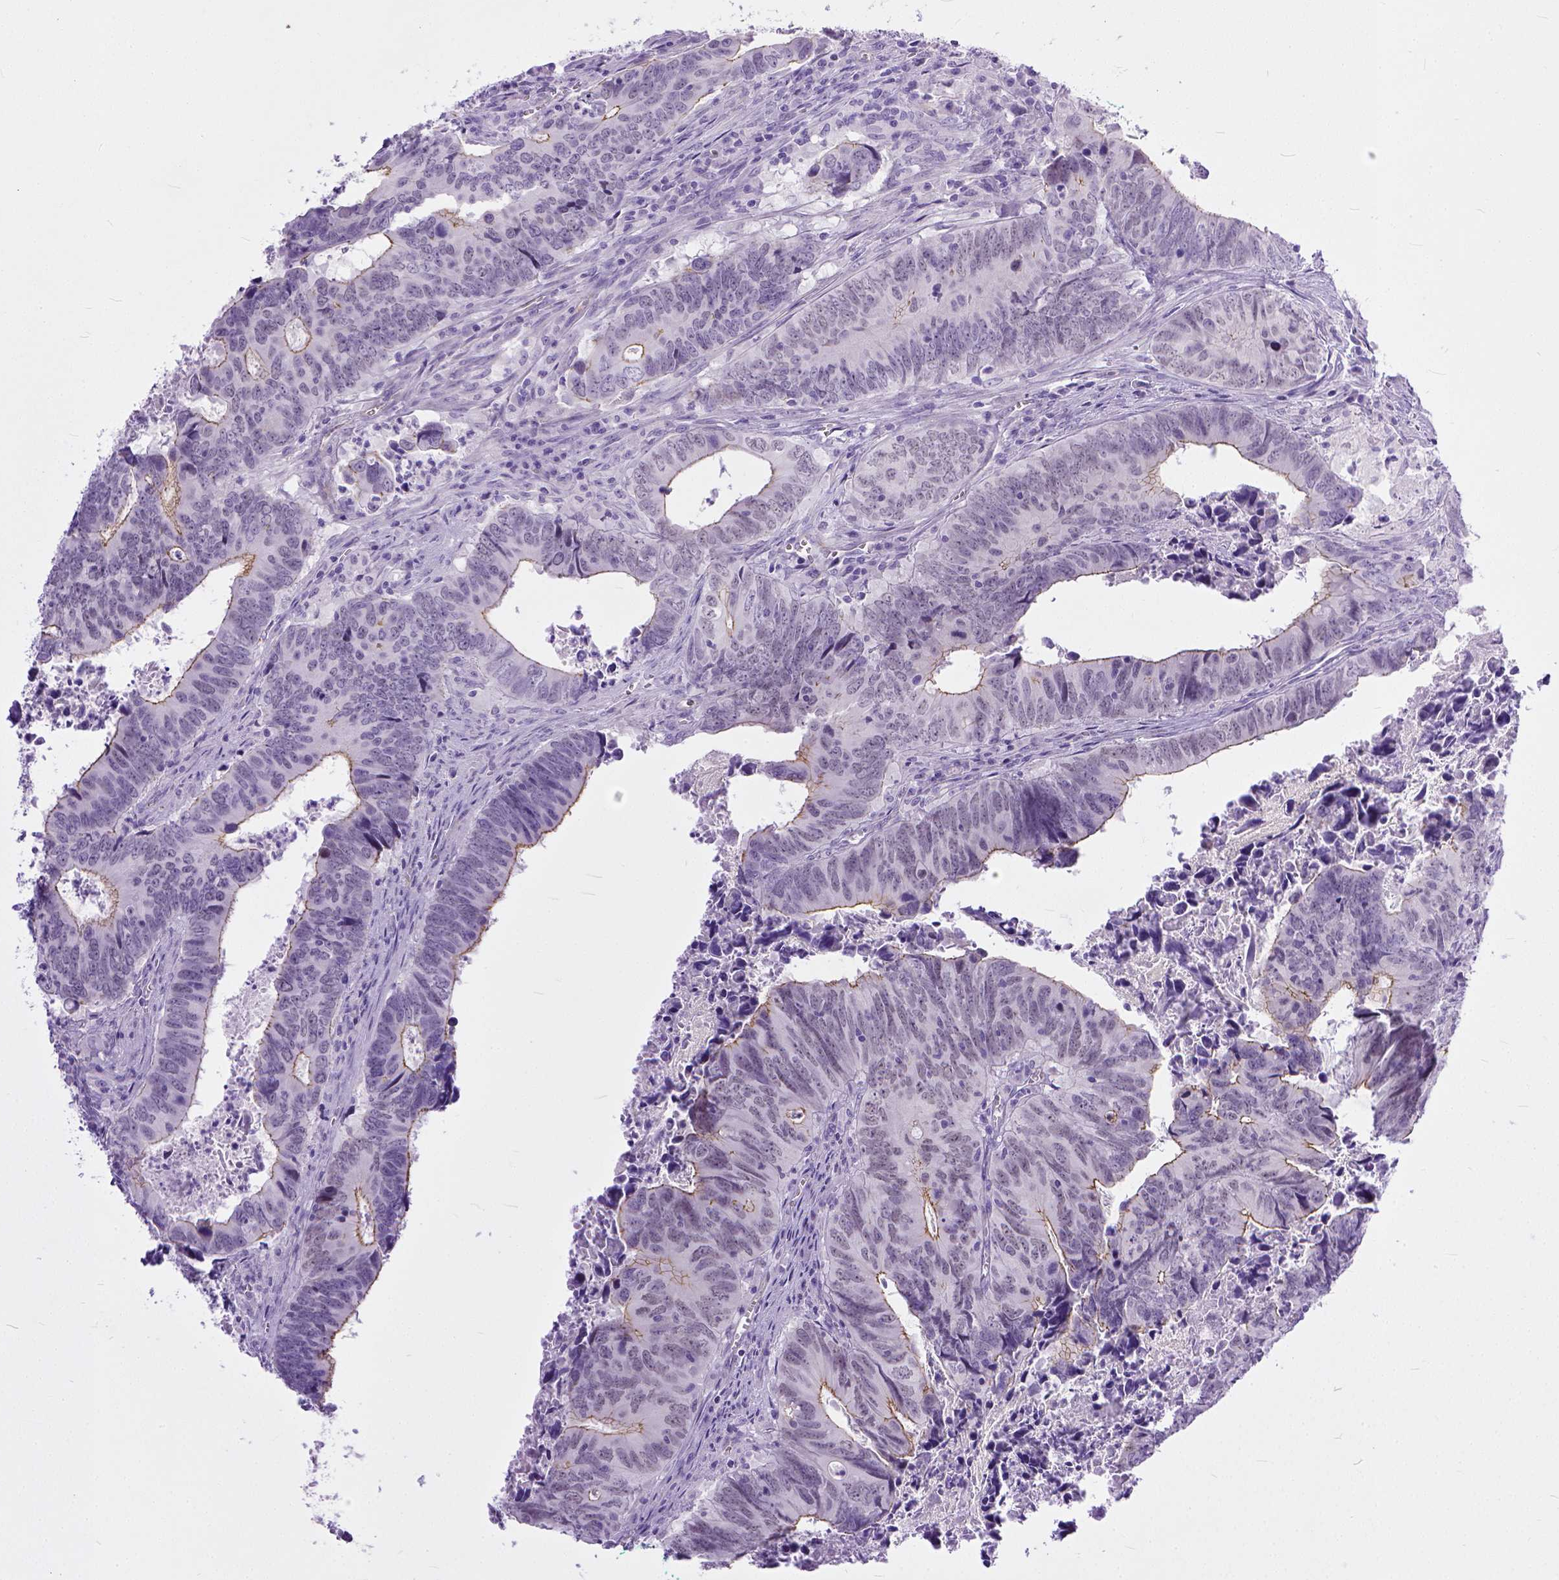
{"staining": {"intensity": "moderate", "quantity": "25%-75%", "location": "cytoplasmic/membranous"}, "tissue": "colorectal cancer", "cell_type": "Tumor cells", "image_type": "cancer", "snomed": [{"axis": "morphology", "description": "Adenocarcinoma, NOS"}, {"axis": "topography", "description": "Colon"}], "caption": "Brown immunohistochemical staining in human colorectal cancer displays moderate cytoplasmic/membranous expression in approximately 25%-75% of tumor cells. (Brightfield microscopy of DAB IHC at high magnification).", "gene": "ADGRF1", "patient": {"sex": "female", "age": 82}}